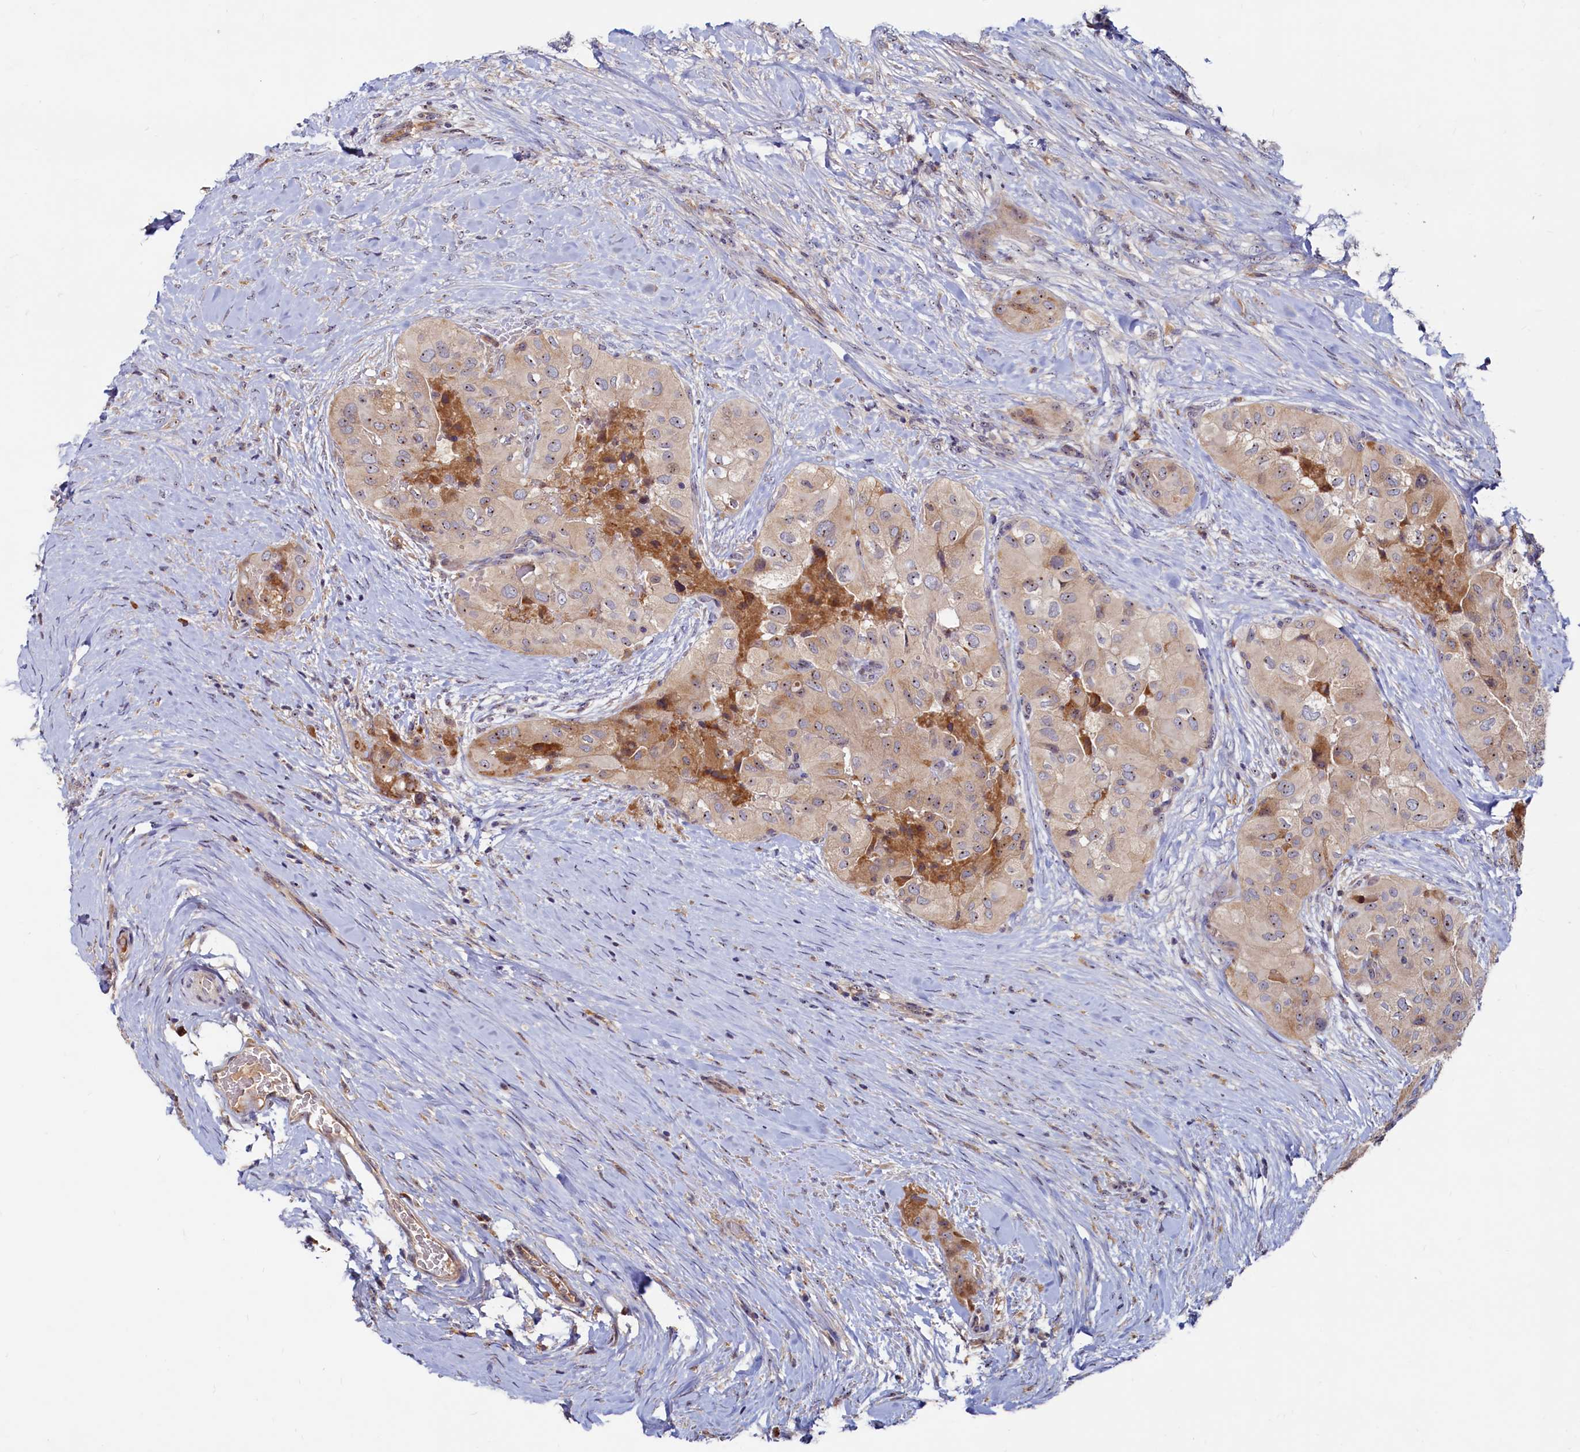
{"staining": {"intensity": "weak", "quantity": "25%-75%", "location": "cytoplasmic/membranous,nuclear"}, "tissue": "thyroid cancer", "cell_type": "Tumor cells", "image_type": "cancer", "snomed": [{"axis": "morphology", "description": "Papillary adenocarcinoma, NOS"}, {"axis": "topography", "description": "Thyroid gland"}], "caption": "Protein staining of thyroid cancer (papillary adenocarcinoma) tissue exhibits weak cytoplasmic/membranous and nuclear positivity in approximately 25%-75% of tumor cells.", "gene": "RGS7BP", "patient": {"sex": "female", "age": 59}}